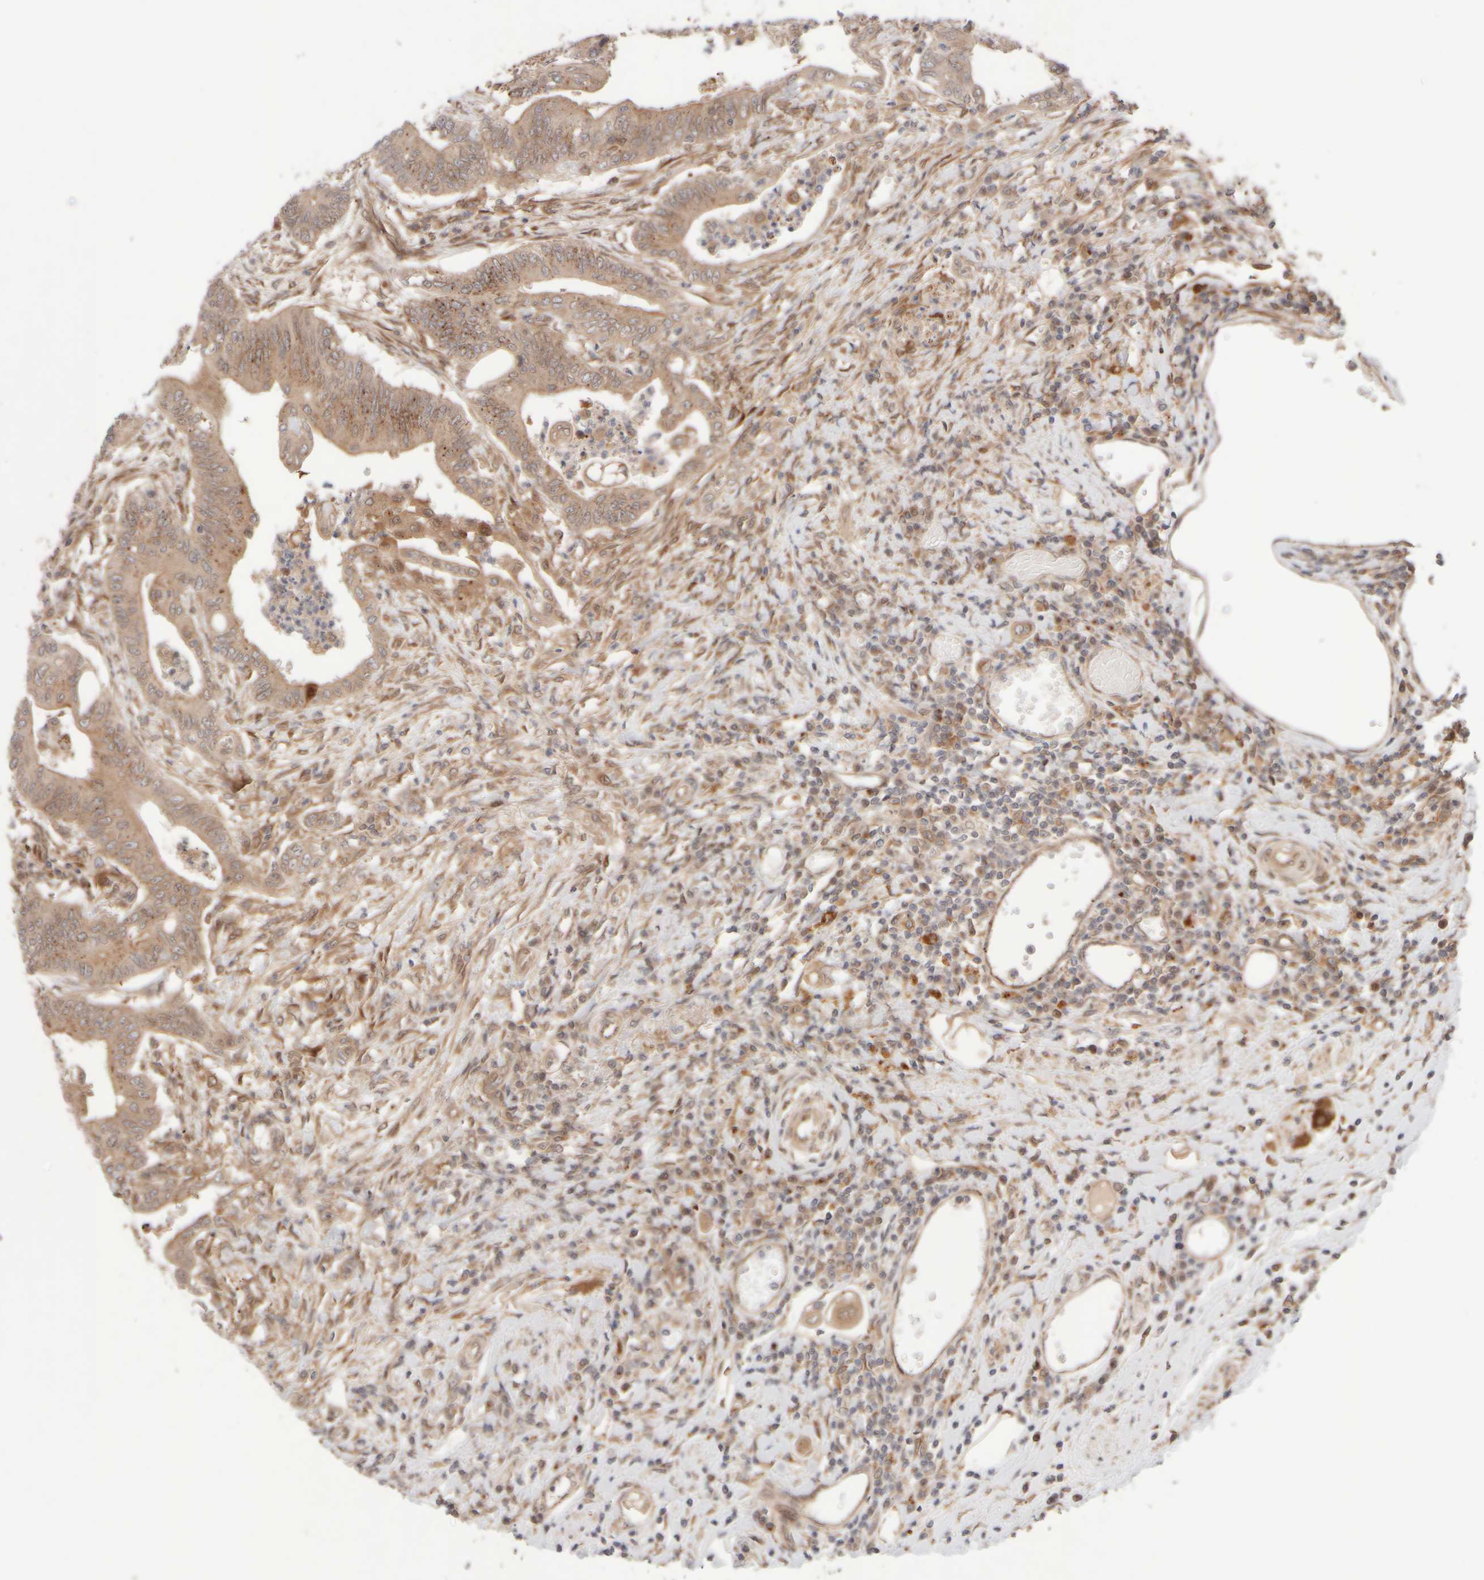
{"staining": {"intensity": "moderate", "quantity": ">75%", "location": "cytoplasmic/membranous"}, "tissue": "colorectal cancer", "cell_type": "Tumor cells", "image_type": "cancer", "snomed": [{"axis": "morphology", "description": "Adenoma, NOS"}, {"axis": "morphology", "description": "Adenocarcinoma, NOS"}, {"axis": "topography", "description": "Colon"}], "caption": "This is a micrograph of immunohistochemistry staining of colorectal adenoma, which shows moderate staining in the cytoplasmic/membranous of tumor cells.", "gene": "GCN1", "patient": {"sex": "male", "age": 79}}